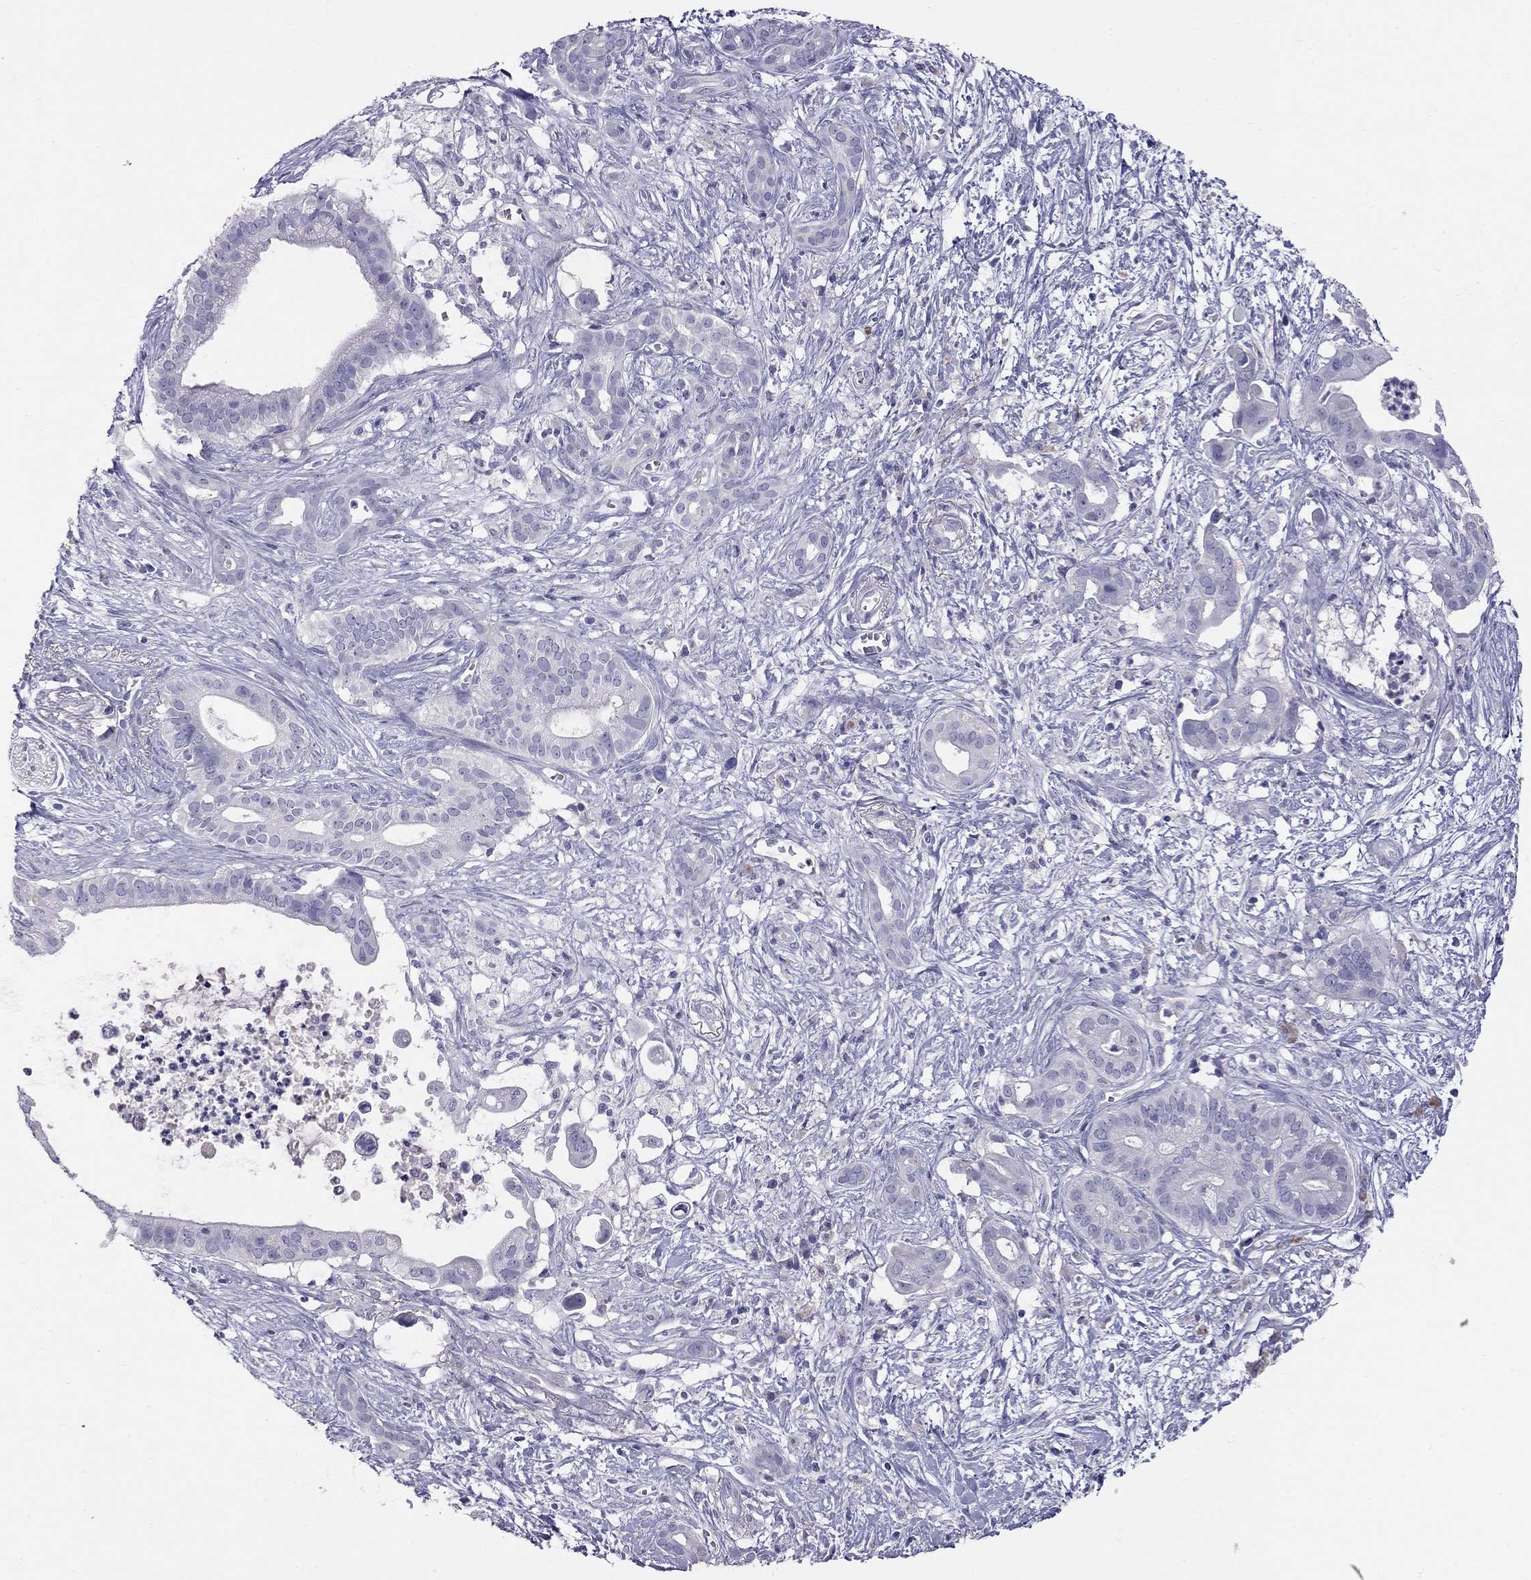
{"staining": {"intensity": "negative", "quantity": "none", "location": "none"}, "tissue": "pancreatic cancer", "cell_type": "Tumor cells", "image_type": "cancer", "snomed": [{"axis": "morphology", "description": "Adenocarcinoma, NOS"}, {"axis": "topography", "description": "Pancreas"}], "caption": "Immunohistochemical staining of human pancreatic cancer (adenocarcinoma) demonstrates no significant staining in tumor cells. Nuclei are stained in blue.", "gene": "CFAP91", "patient": {"sex": "male", "age": 61}}